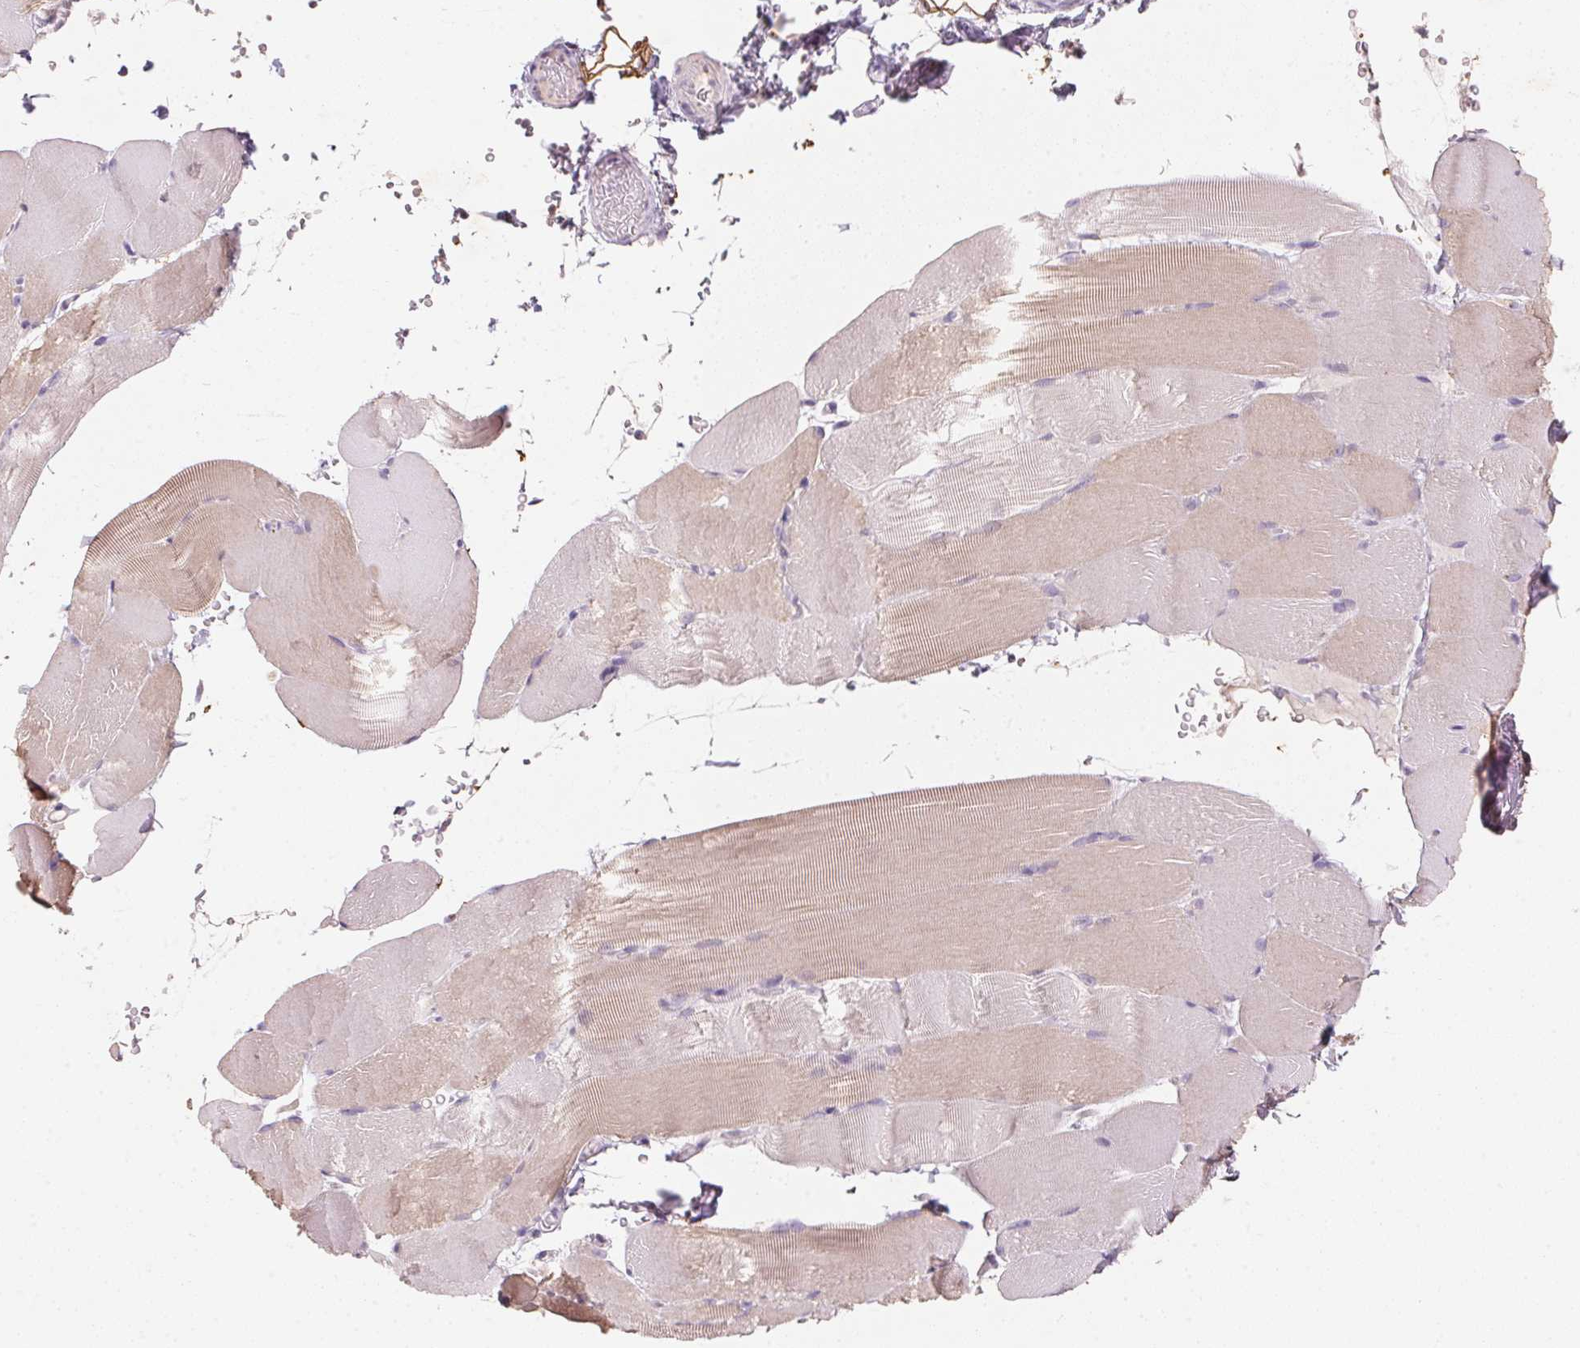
{"staining": {"intensity": "weak", "quantity": "25%-75%", "location": "cytoplasmic/membranous"}, "tissue": "skeletal muscle", "cell_type": "Myocytes", "image_type": "normal", "snomed": [{"axis": "morphology", "description": "Normal tissue, NOS"}, {"axis": "topography", "description": "Skeletal muscle"}], "caption": "Protein staining by IHC displays weak cytoplasmic/membranous expression in approximately 25%-75% of myocytes in normal skeletal muscle. (IHC, brightfield microscopy, high magnification).", "gene": "CXCL5", "patient": {"sex": "female", "age": 37}}